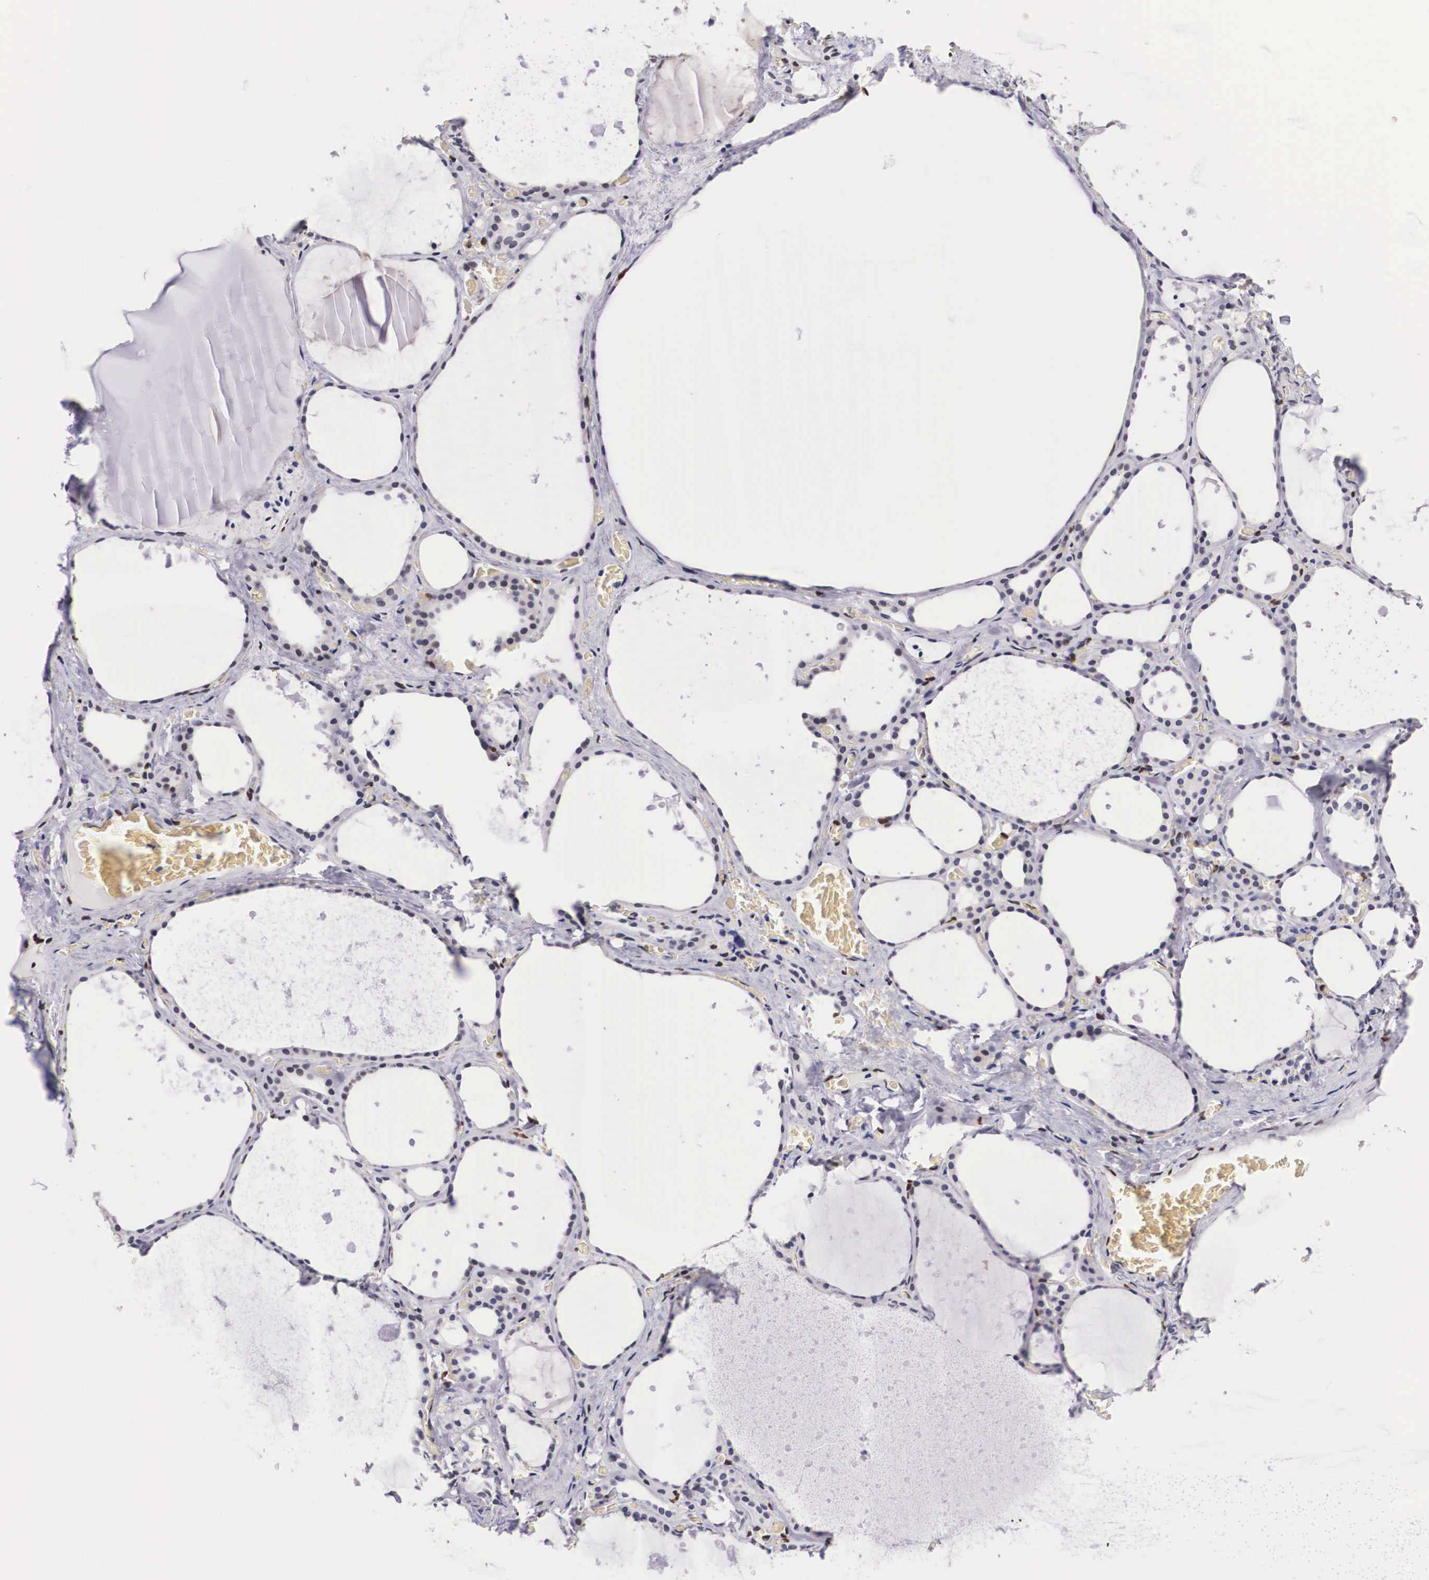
{"staining": {"intensity": "moderate", "quantity": "<25%", "location": "nuclear"}, "tissue": "thyroid gland", "cell_type": "Glandular cells", "image_type": "normal", "snomed": [{"axis": "morphology", "description": "Normal tissue, NOS"}, {"axis": "topography", "description": "Thyroid gland"}], "caption": "A brown stain shows moderate nuclear staining of a protein in glandular cells of unremarkable thyroid gland.", "gene": "KHDRBS3", "patient": {"sex": "male", "age": 76}}